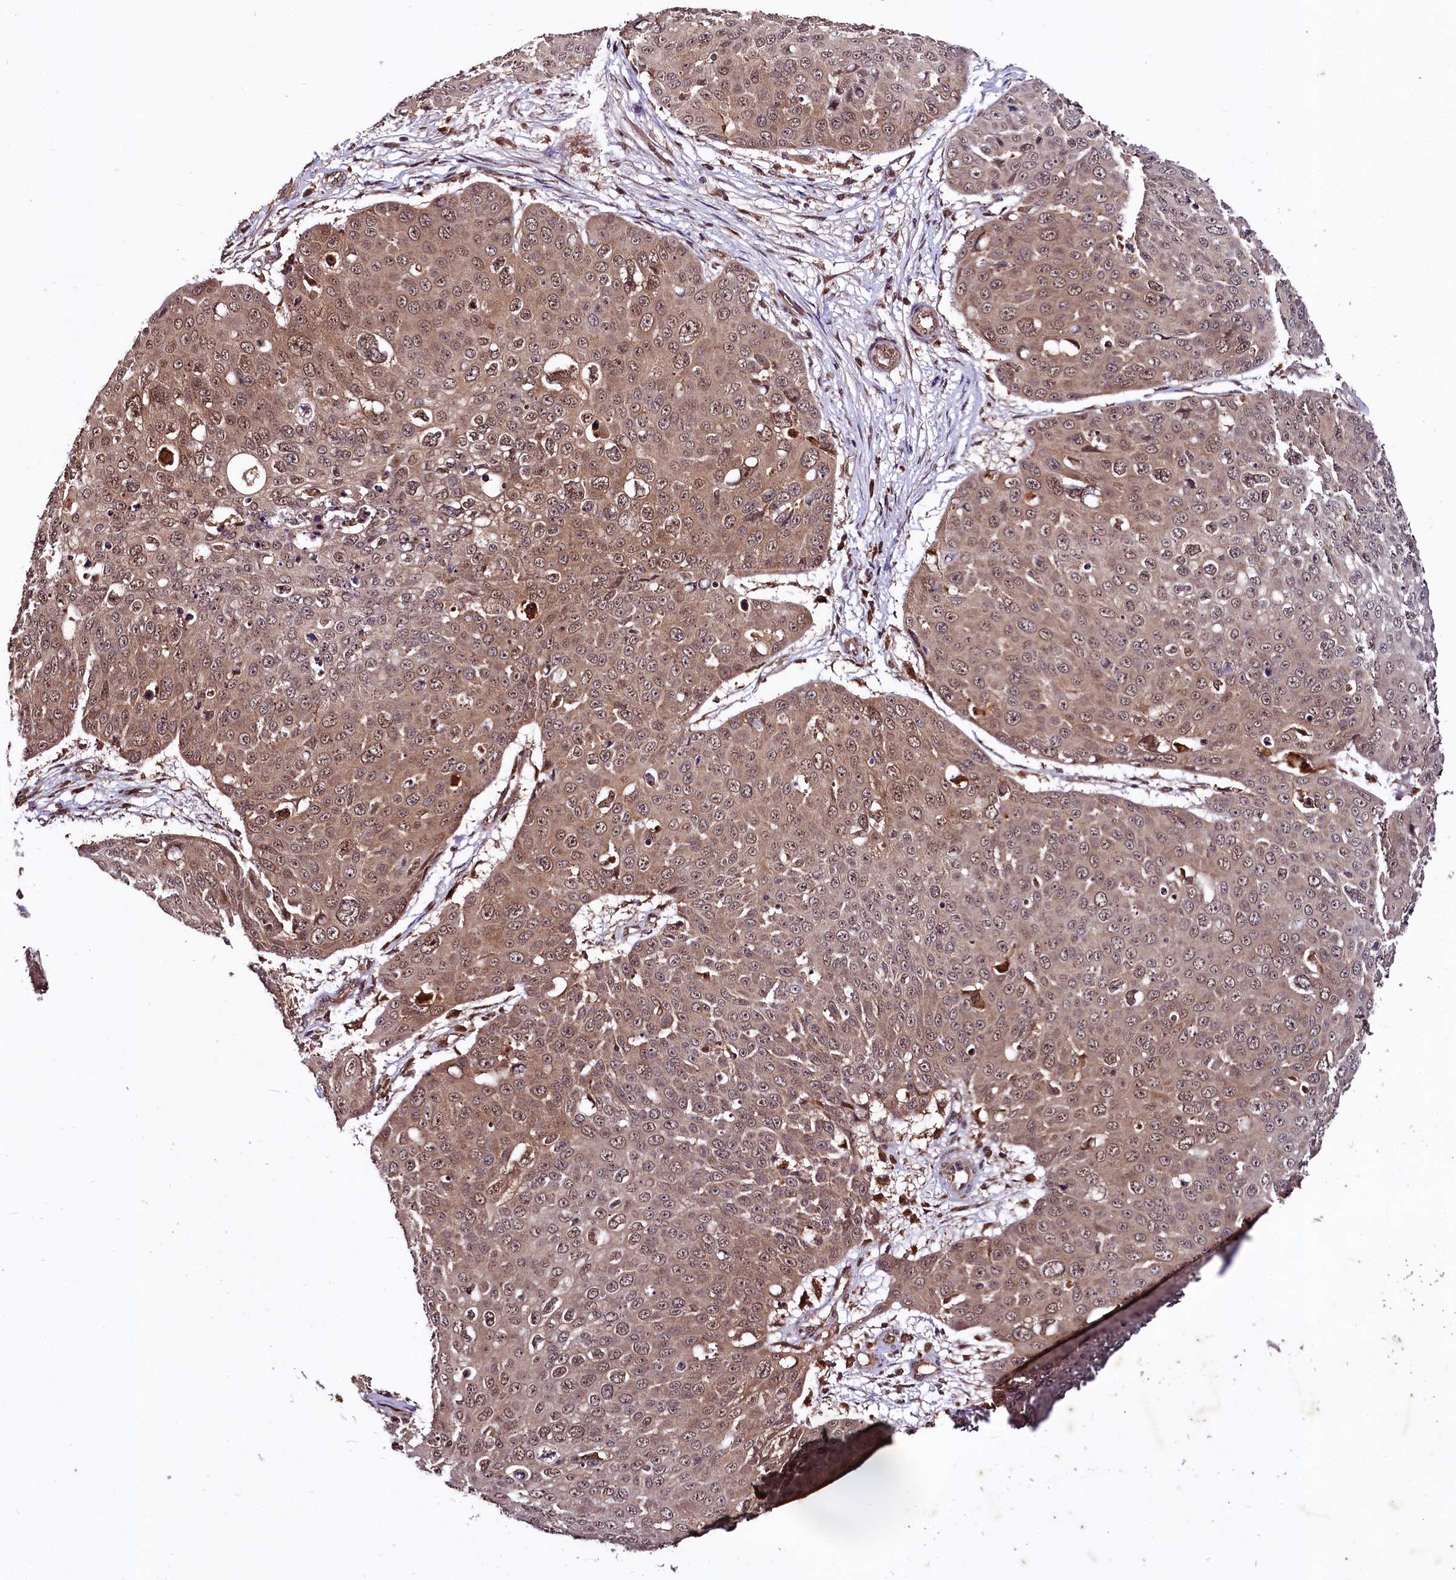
{"staining": {"intensity": "moderate", "quantity": ">75%", "location": "cytoplasmic/membranous,nuclear"}, "tissue": "skin cancer", "cell_type": "Tumor cells", "image_type": "cancer", "snomed": [{"axis": "morphology", "description": "Squamous cell carcinoma, NOS"}, {"axis": "topography", "description": "Skin"}], "caption": "A micrograph of skin cancer stained for a protein exhibits moderate cytoplasmic/membranous and nuclear brown staining in tumor cells.", "gene": "UBE3A", "patient": {"sex": "male", "age": 71}}